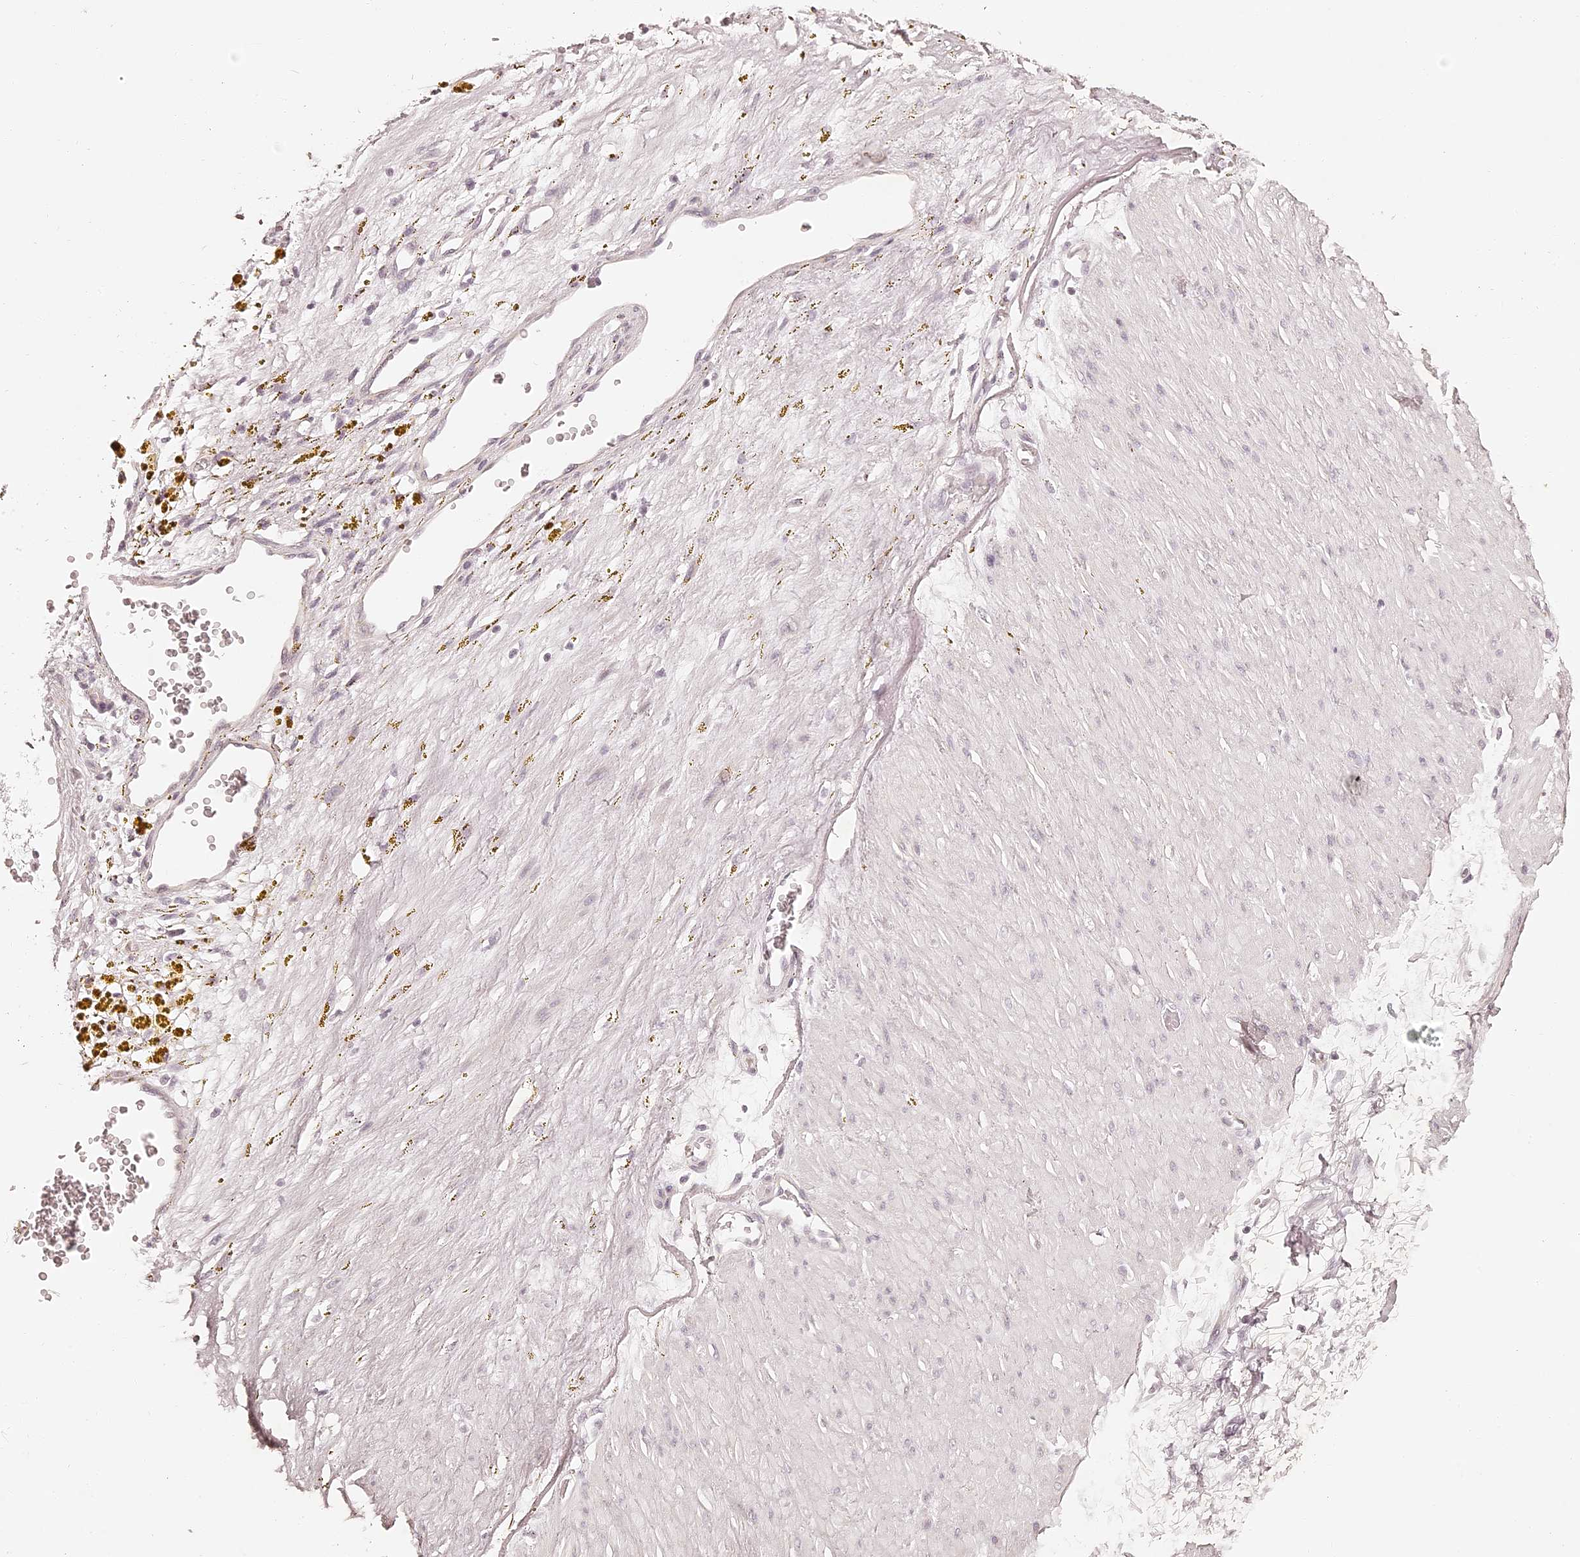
{"staining": {"intensity": "weak", "quantity": ">75%", "location": "cytoplasmic/membranous"}, "tissue": "soft tissue", "cell_type": "Fibroblasts", "image_type": "normal", "snomed": [{"axis": "morphology", "description": "Normal tissue, NOS"}, {"axis": "topography", "description": "Soft tissue"}], "caption": "Fibroblasts show low levels of weak cytoplasmic/membranous positivity in about >75% of cells in normal soft tissue.", "gene": "ELAPOR1", "patient": {"sex": "male", "age": 72}}